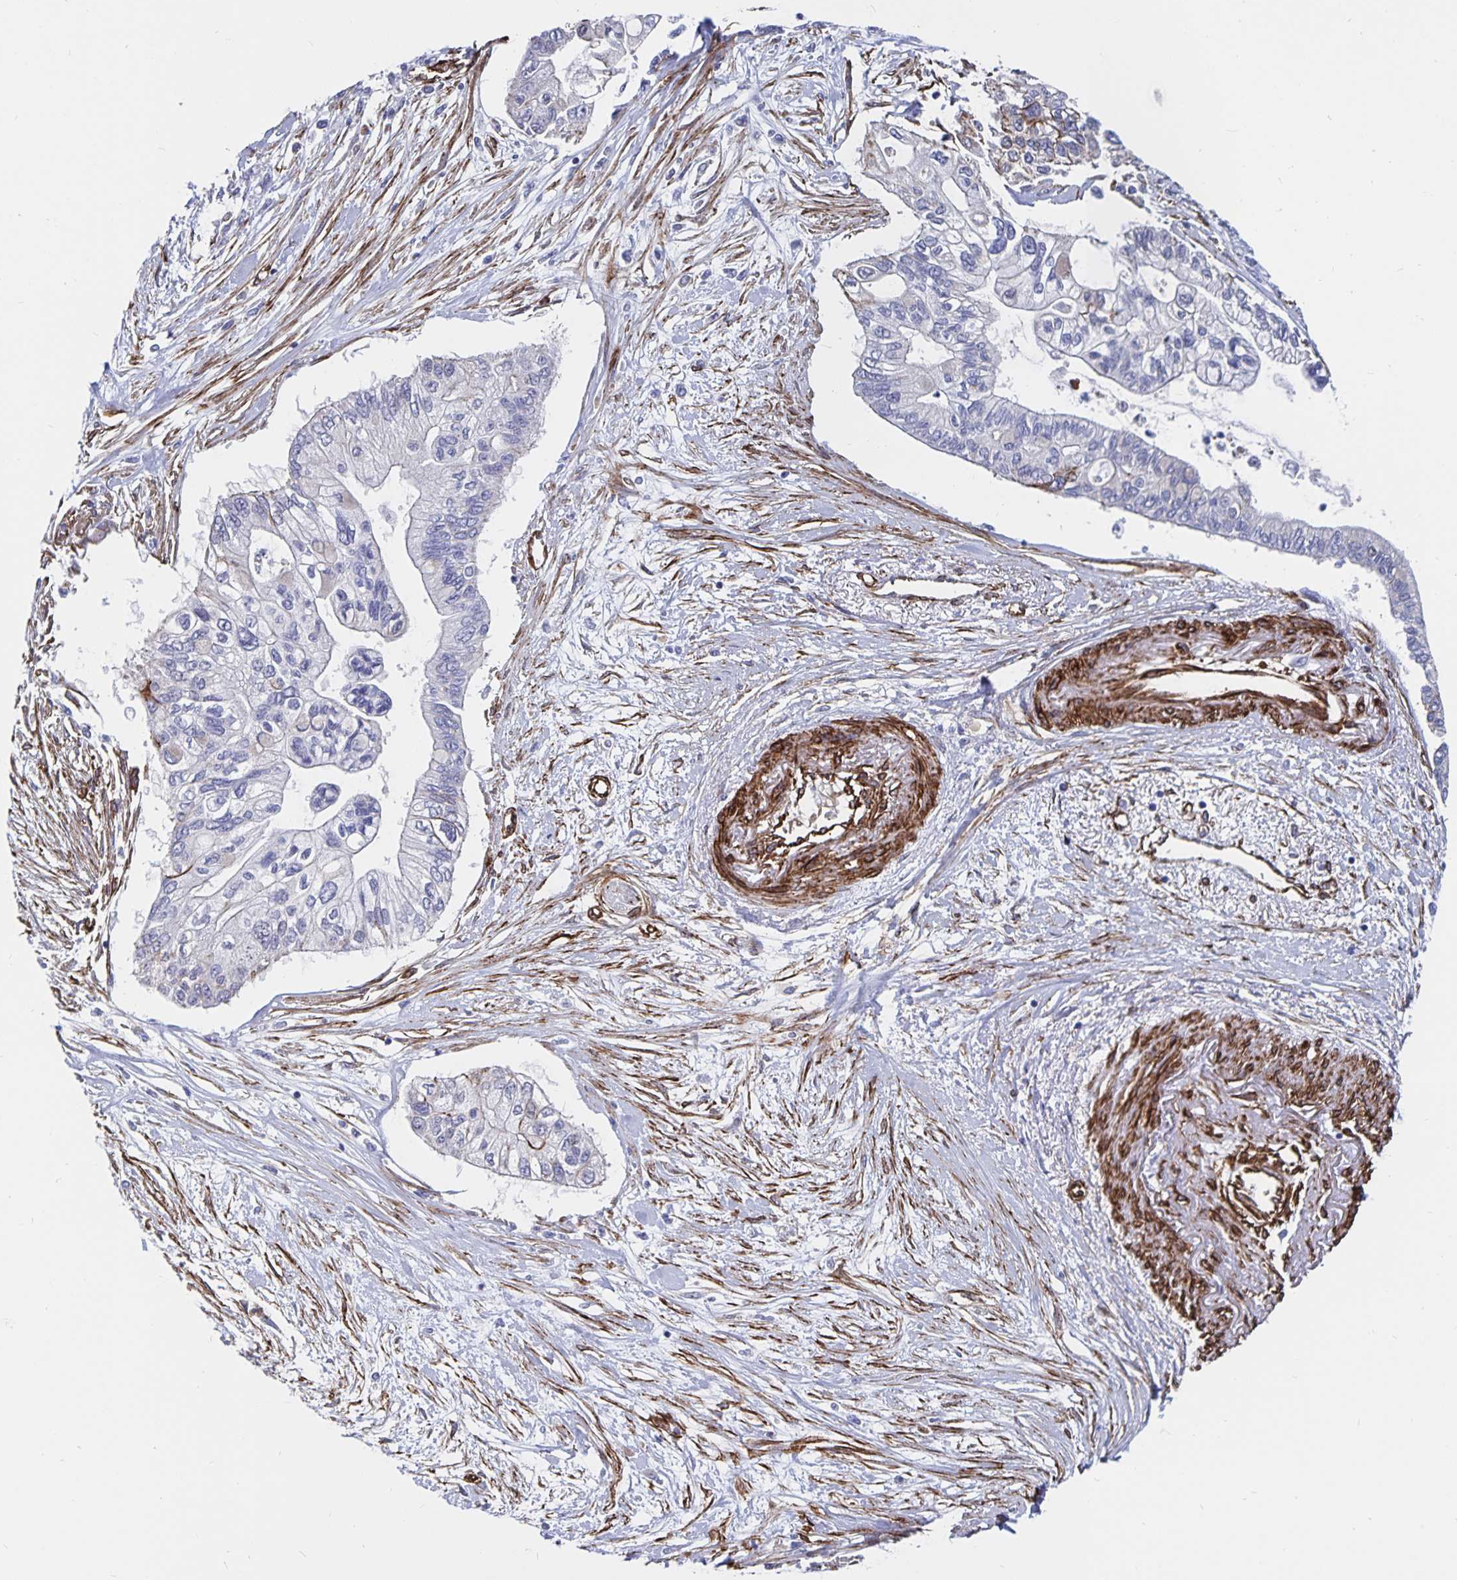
{"staining": {"intensity": "negative", "quantity": "none", "location": "none"}, "tissue": "pancreatic cancer", "cell_type": "Tumor cells", "image_type": "cancer", "snomed": [{"axis": "morphology", "description": "Adenocarcinoma, NOS"}, {"axis": "topography", "description": "Pancreas"}], "caption": "IHC photomicrograph of pancreatic cancer (adenocarcinoma) stained for a protein (brown), which demonstrates no positivity in tumor cells.", "gene": "DCHS2", "patient": {"sex": "female", "age": 77}}